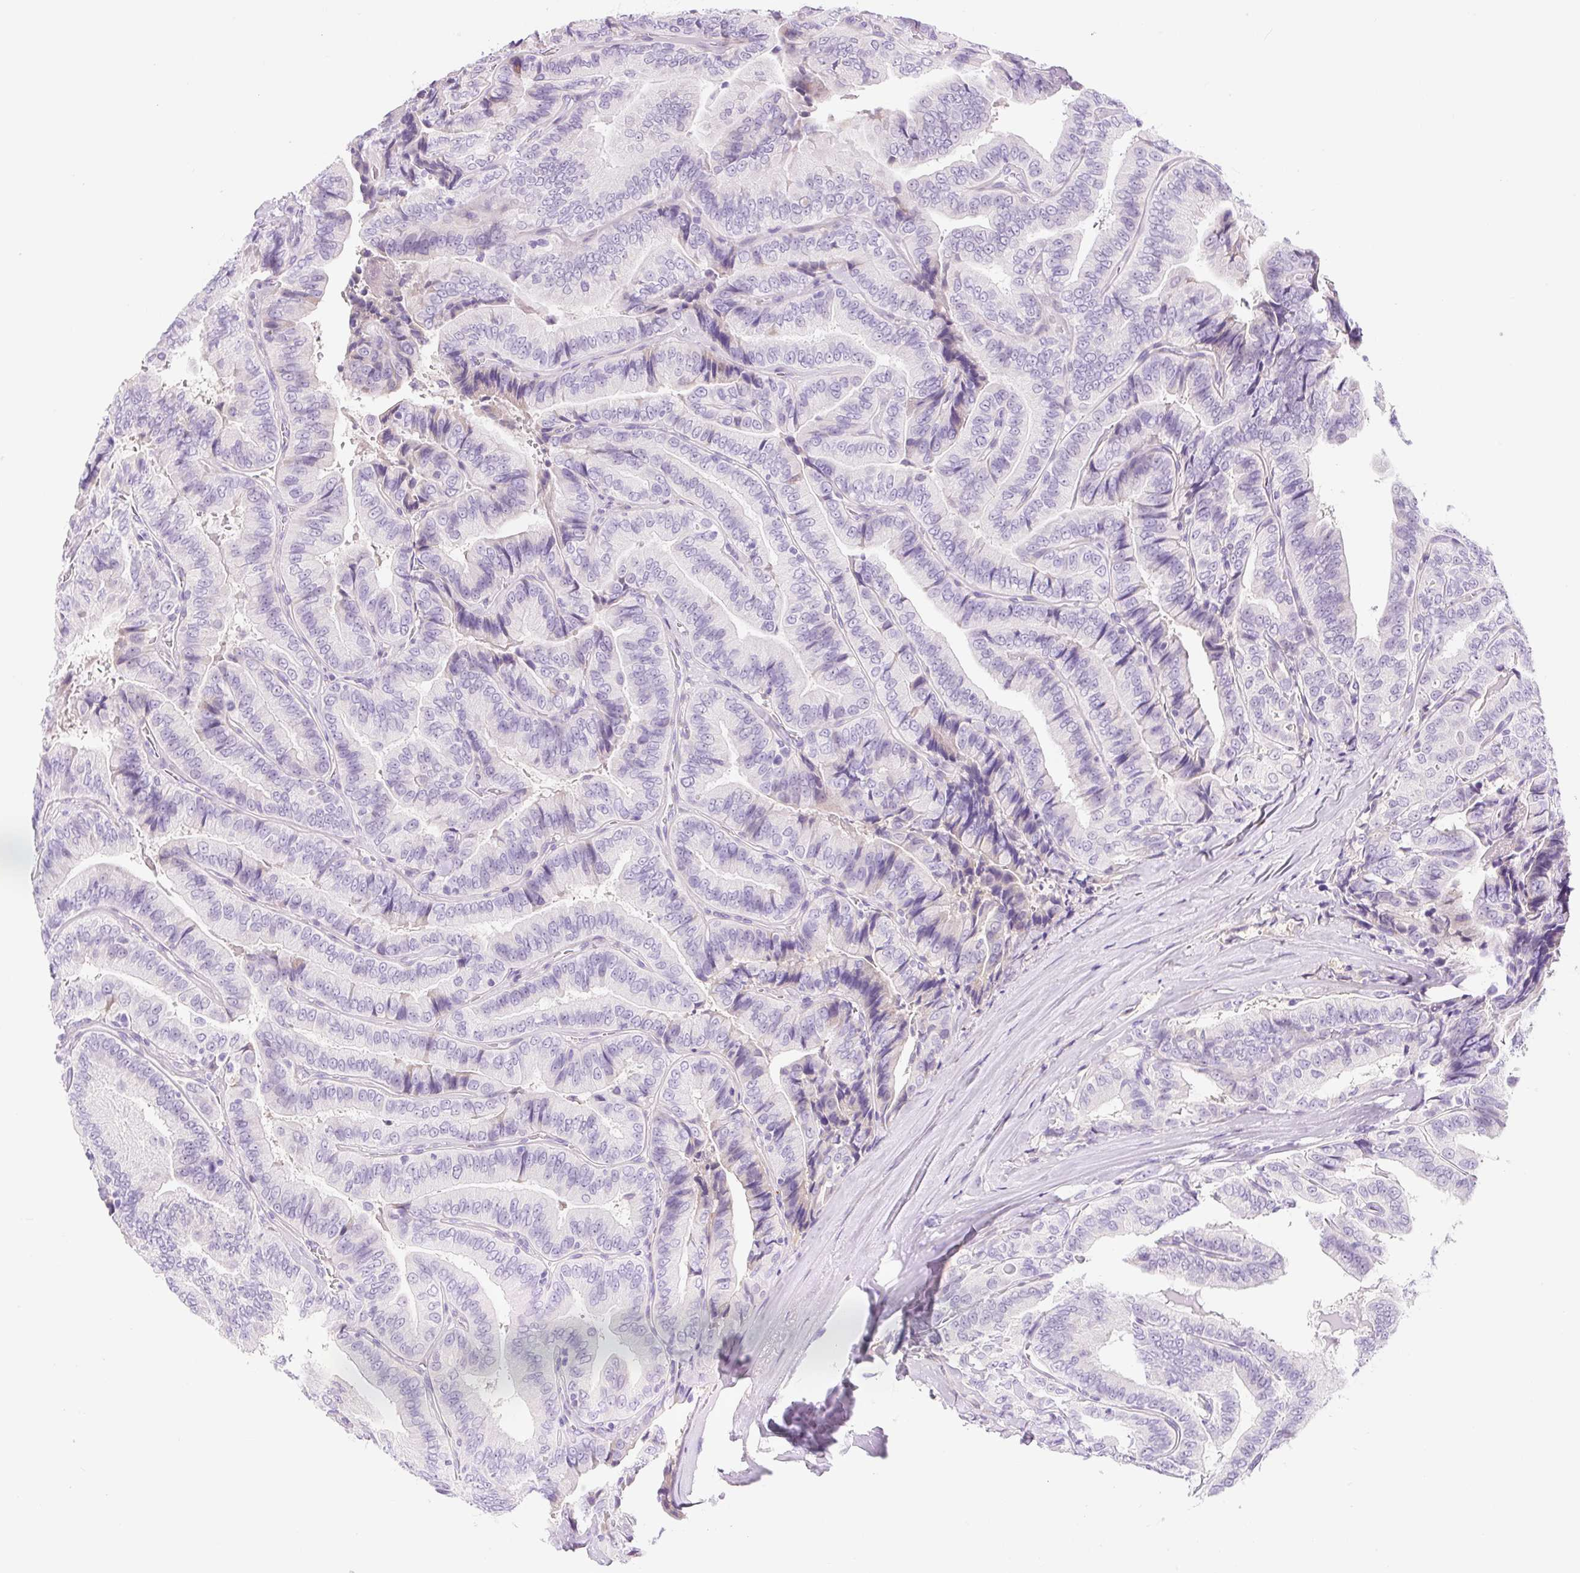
{"staining": {"intensity": "negative", "quantity": "none", "location": "none"}, "tissue": "thyroid cancer", "cell_type": "Tumor cells", "image_type": "cancer", "snomed": [{"axis": "morphology", "description": "Papillary adenocarcinoma, NOS"}, {"axis": "topography", "description": "Thyroid gland"}], "caption": "An image of human thyroid papillary adenocarcinoma is negative for staining in tumor cells.", "gene": "ZNF121", "patient": {"sex": "male", "age": 61}}